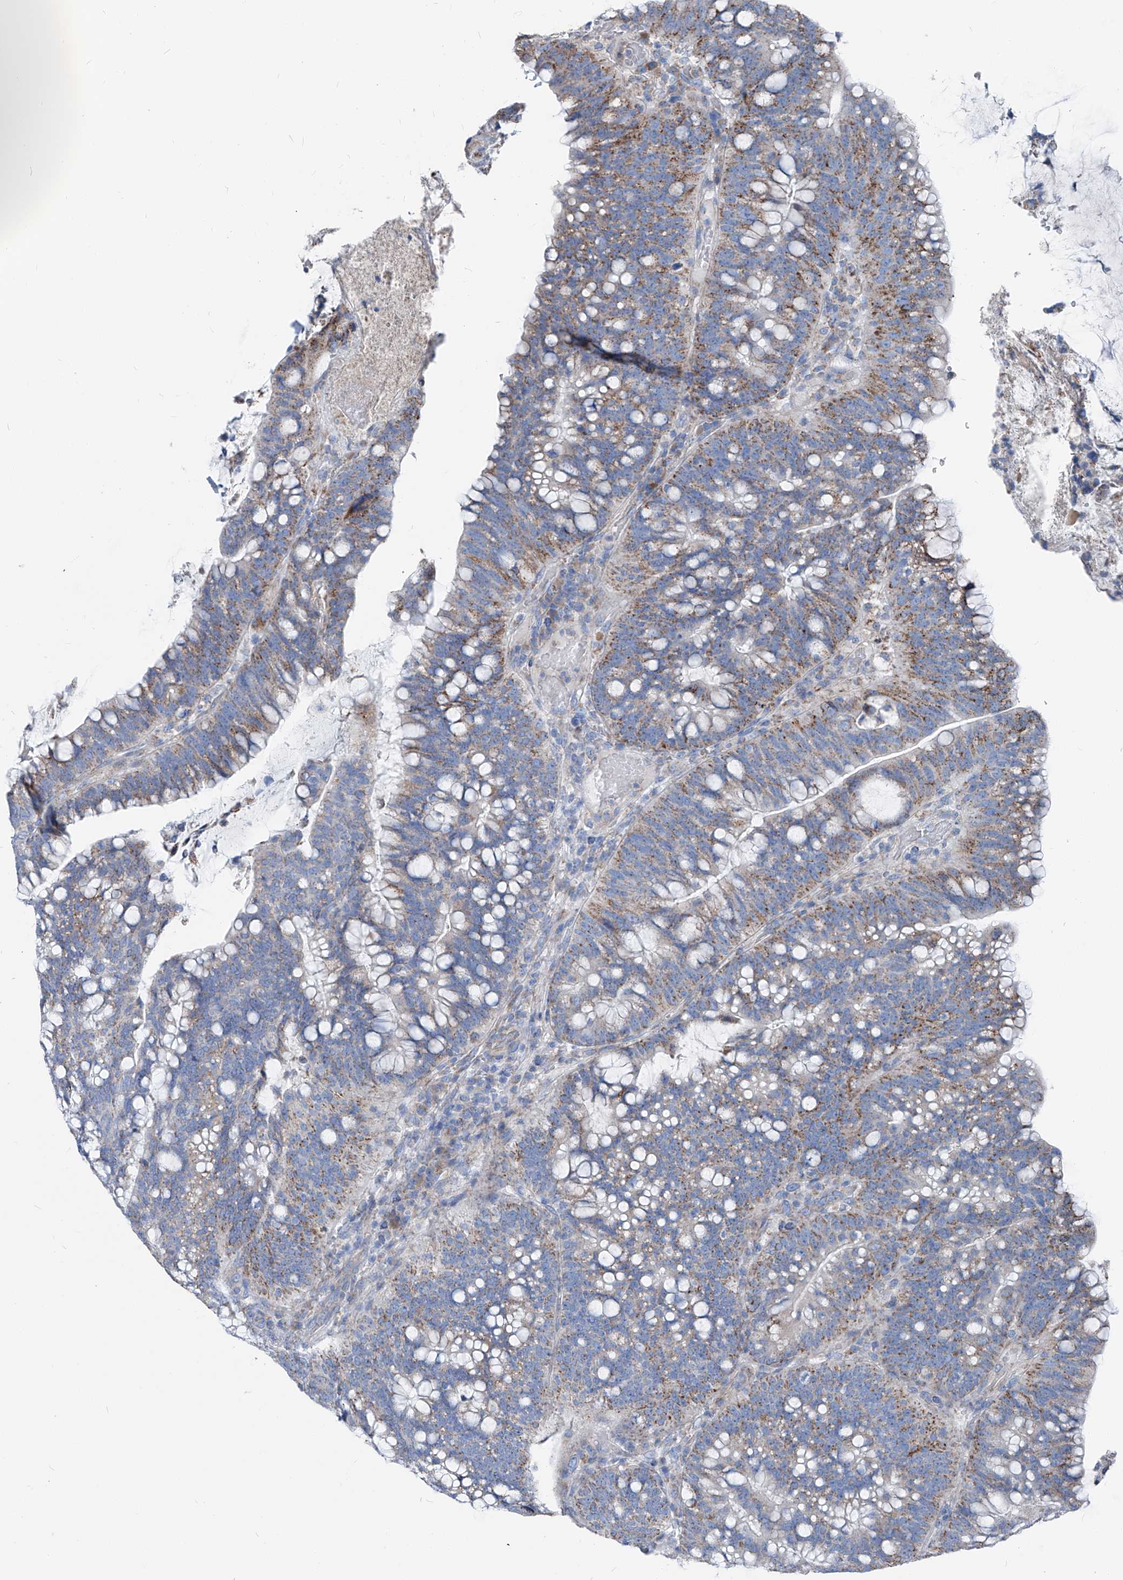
{"staining": {"intensity": "moderate", "quantity": "25%-75%", "location": "cytoplasmic/membranous"}, "tissue": "colorectal cancer", "cell_type": "Tumor cells", "image_type": "cancer", "snomed": [{"axis": "morphology", "description": "Adenocarcinoma, NOS"}, {"axis": "topography", "description": "Colon"}], "caption": "A brown stain labels moderate cytoplasmic/membranous staining of a protein in human colorectal adenocarcinoma tumor cells. Nuclei are stained in blue.", "gene": "AGPS", "patient": {"sex": "female", "age": 66}}